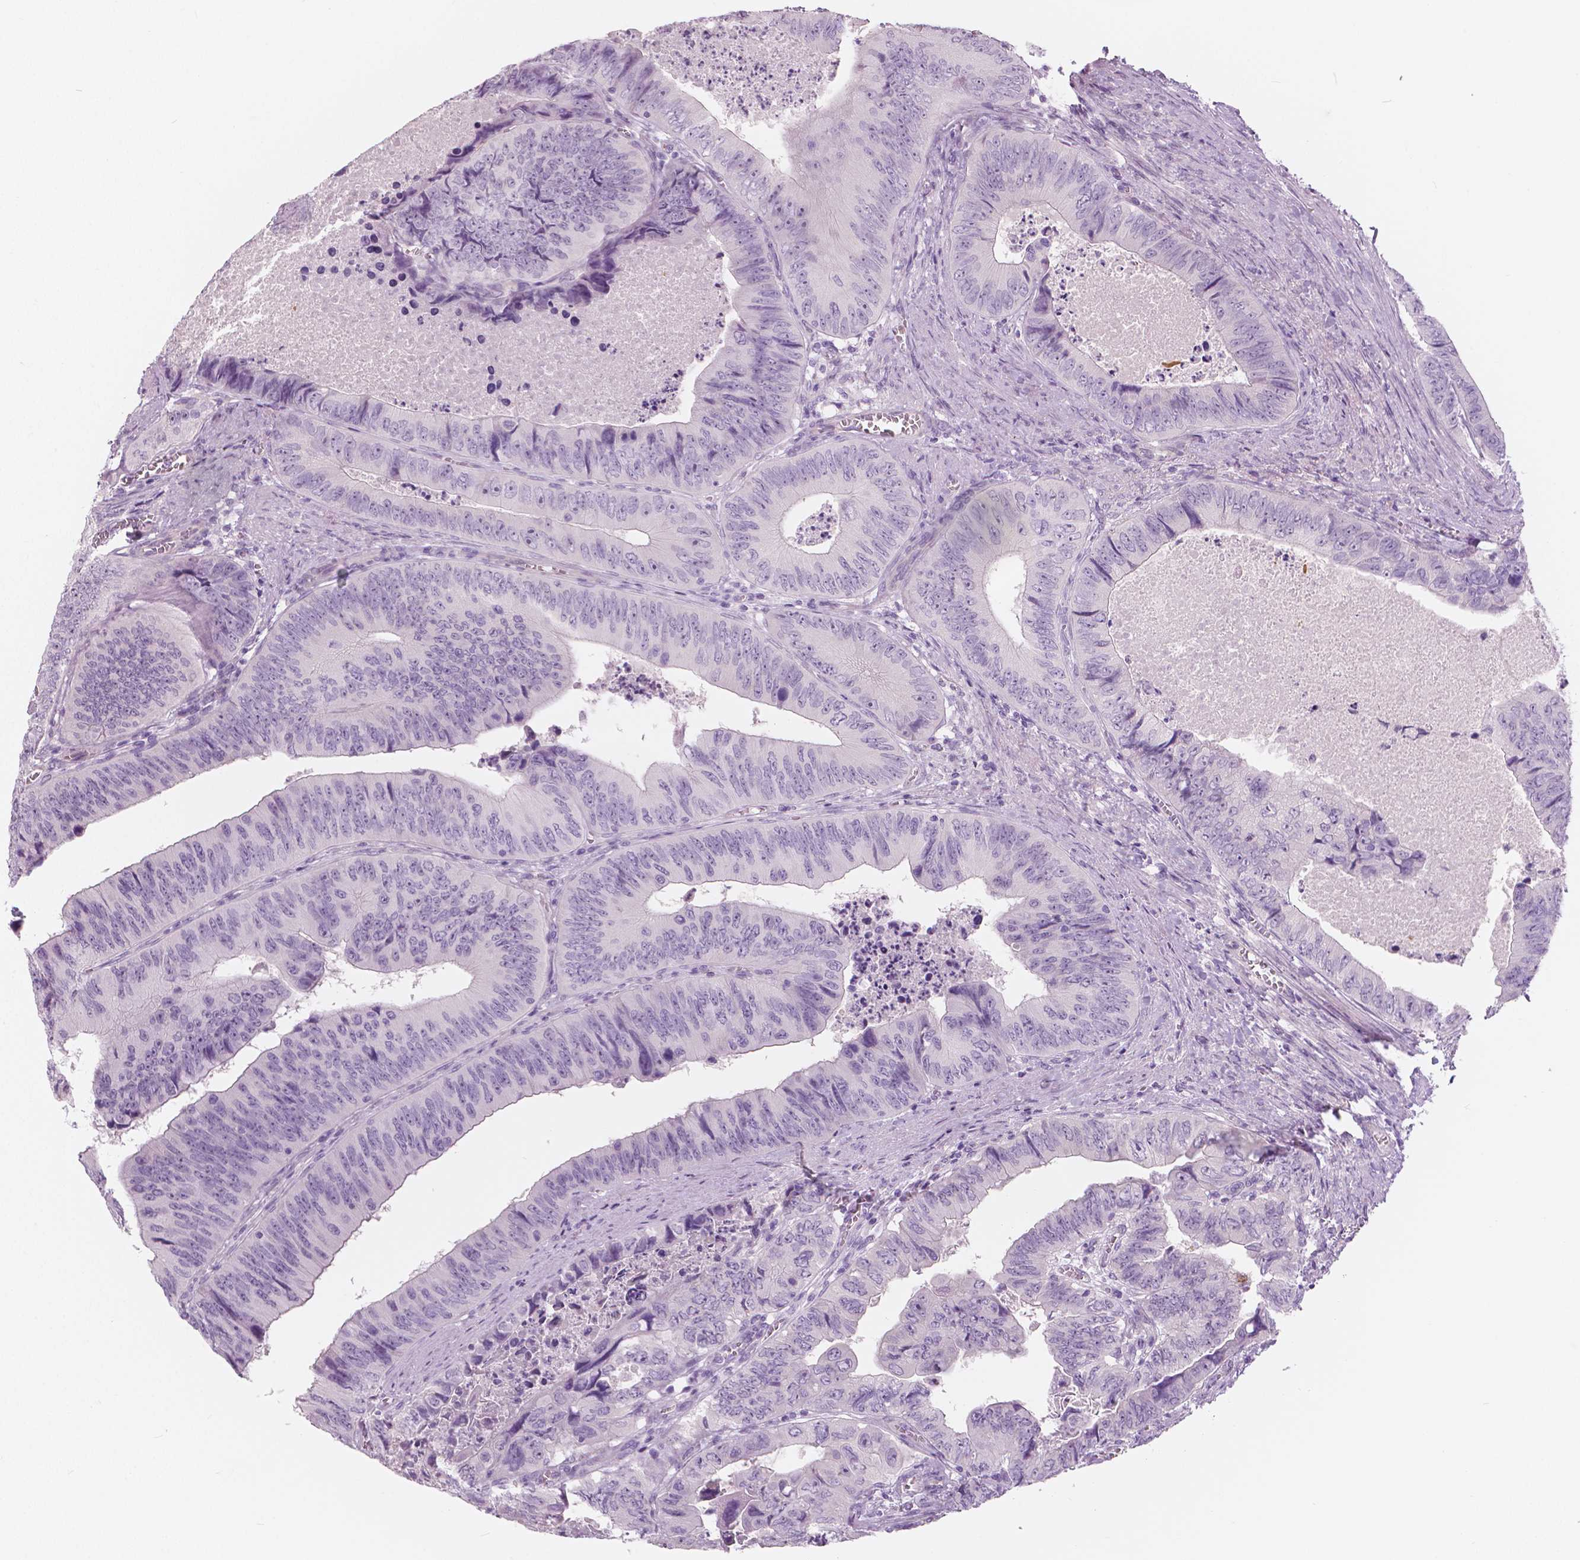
{"staining": {"intensity": "negative", "quantity": "none", "location": "none"}, "tissue": "colorectal cancer", "cell_type": "Tumor cells", "image_type": "cancer", "snomed": [{"axis": "morphology", "description": "Adenocarcinoma, NOS"}, {"axis": "topography", "description": "Colon"}], "caption": "Immunohistochemistry of human adenocarcinoma (colorectal) exhibits no expression in tumor cells.", "gene": "A4GNT", "patient": {"sex": "female", "age": 84}}